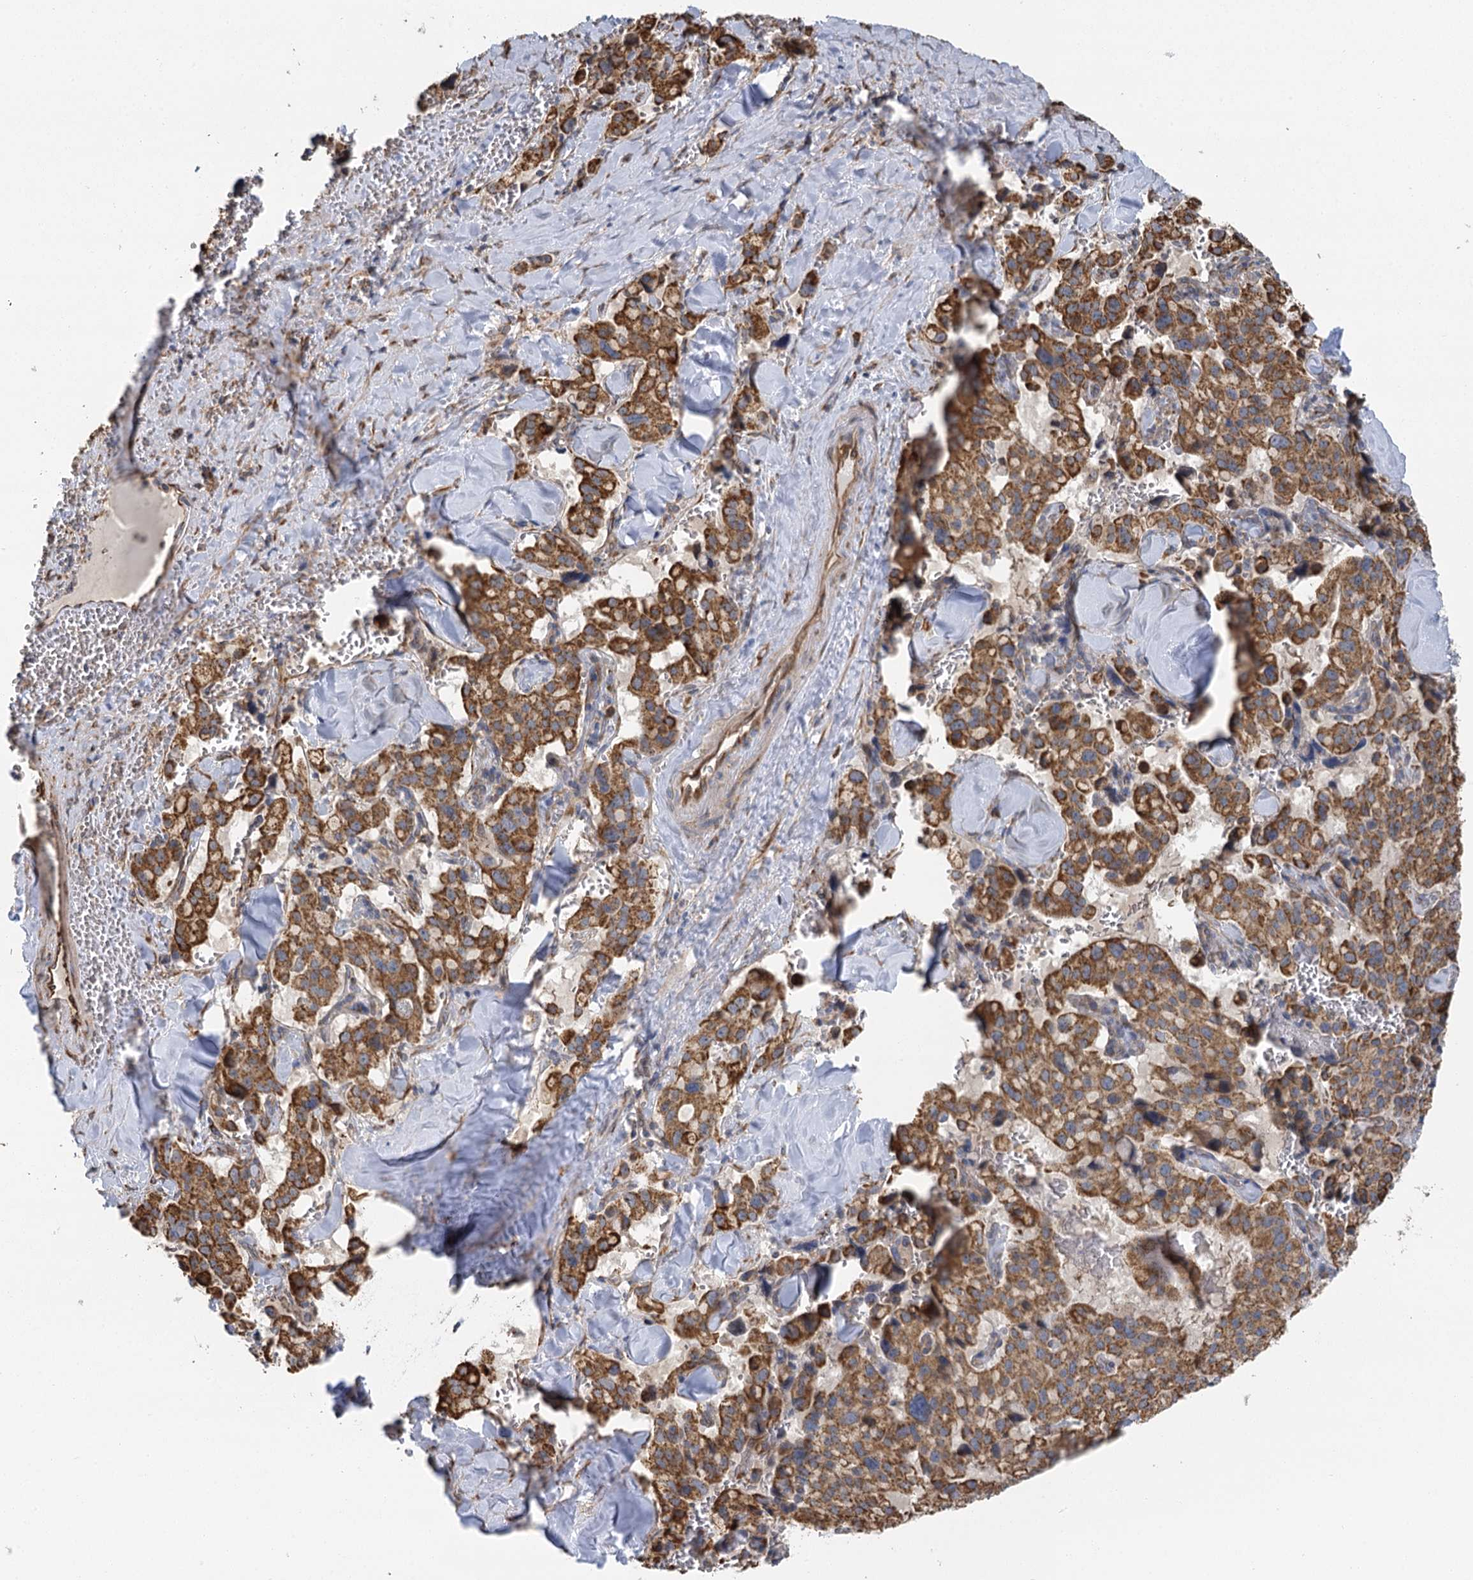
{"staining": {"intensity": "moderate", "quantity": ">75%", "location": "cytoplasmic/membranous"}, "tissue": "pancreatic cancer", "cell_type": "Tumor cells", "image_type": "cancer", "snomed": [{"axis": "morphology", "description": "Adenocarcinoma, NOS"}, {"axis": "topography", "description": "Pancreas"}], "caption": "The photomicrograph shows staining of pancreatic cancer (adenocarcinoma), revealing moderate cytoplasmic/membranous protein positivity (brown color) within tumor cells.", "gene": "IL11RA", "patient": {"sex": "male", "age": 65}}